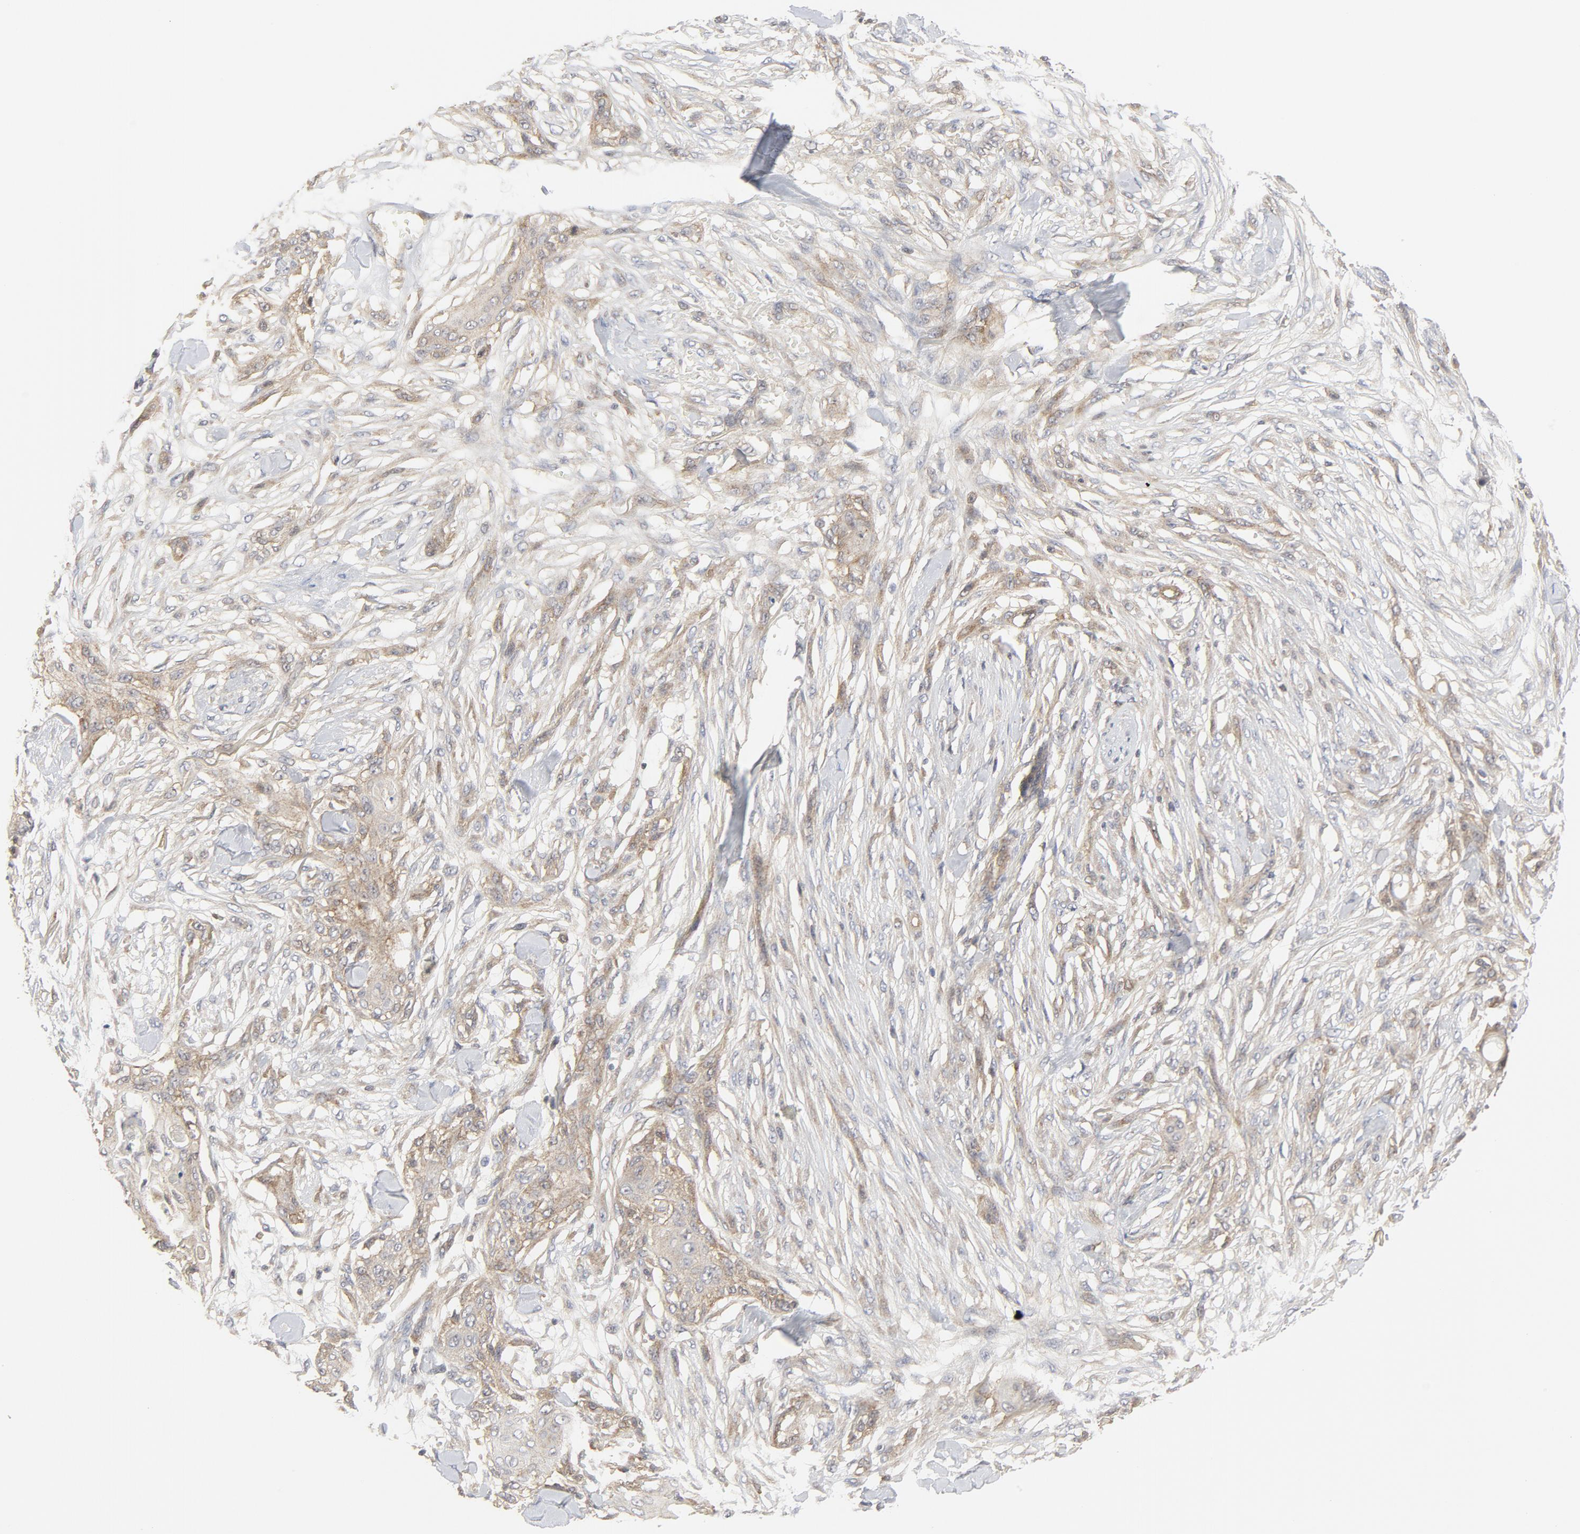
{"staining": {"intensity": "weak", "quantity": ">75%", "location": "cytoplasmic/membranous"}, "tissue": "skin cancer", "cell_type": "Tumor cells", "image_type": "cancer", "snomed": [{"axis": "morphology", "description": "Normal tissue, NOS"}, {"axis": "morphology", "description": "Squamous cell carcinoma, NOS"}, {"axis": "topography", "description": "Skin"}], "caption": "Immunohistochemical staining of human skin cancer exhibits low levels of weak cytoplasmic/membranous protein positivity in about >75% of tumor cells.", "gene": "MAP2K7", "patient": {"sex": "female", "age": 59}}